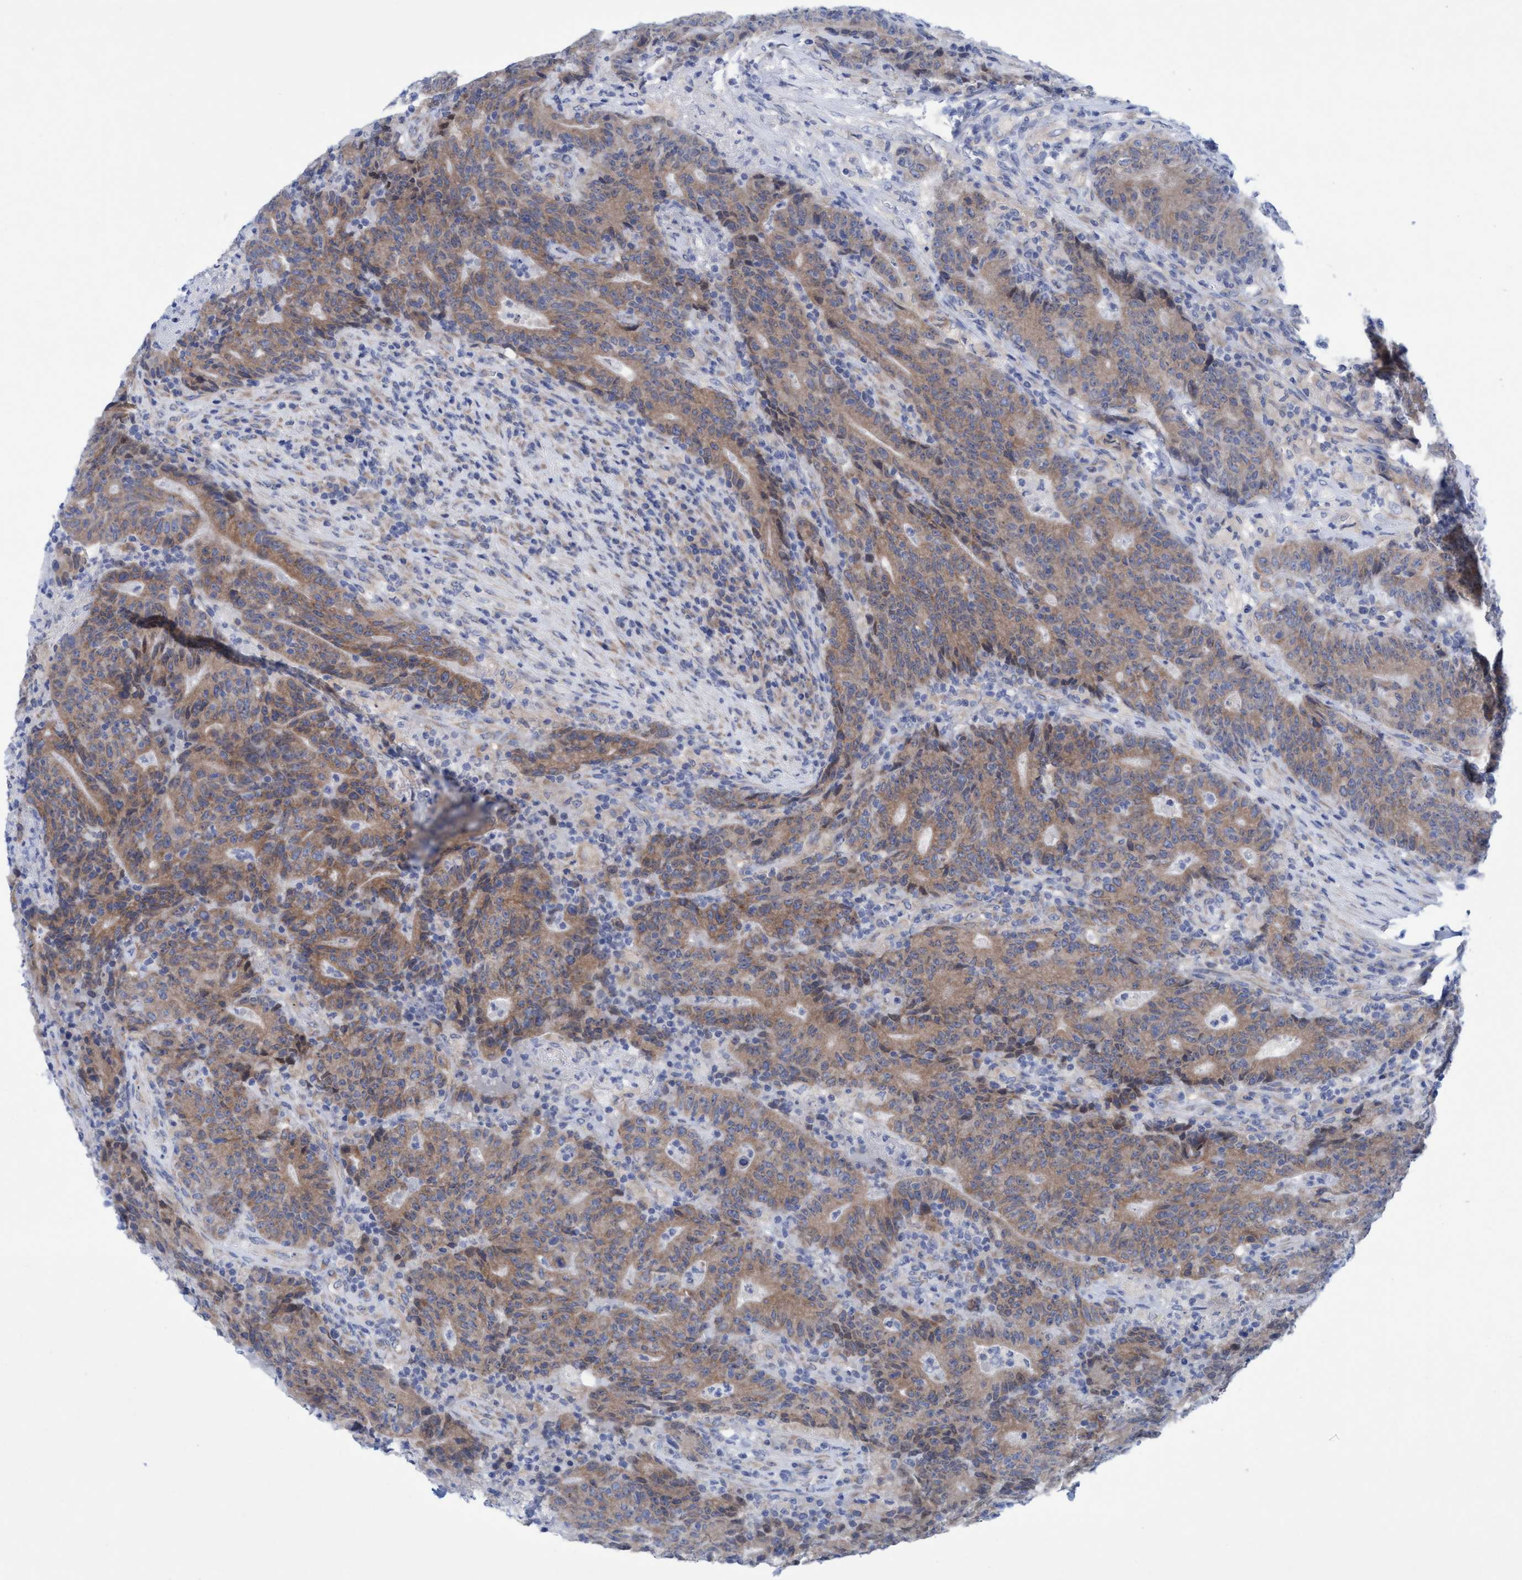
{"staining": {"intensity": "moderate", "quantity": ">75%", "location": "cytoplasmic/membranous"}, "tissue": "colorectal cancer", "cell_type": "Tumor cells", "image_type": "cancer", "snomed": [{"axis": "morphology", "description": "Normal tissue, NOS"}, {"axis": "morphology", "description": "Adenocarcinoma, NOS"}, {"axis": "topography", "description": "Colon"}], "caption": "High-power microscopy captured an immunohistochemistry (IHC) image of colorectal adenocarcinoma, revealing moderate cytoplasmic/membranous expression in approximately >75% of tumor cells.", "gene": "RSAD1", "patient": {"sex": "female", "age": 75}}